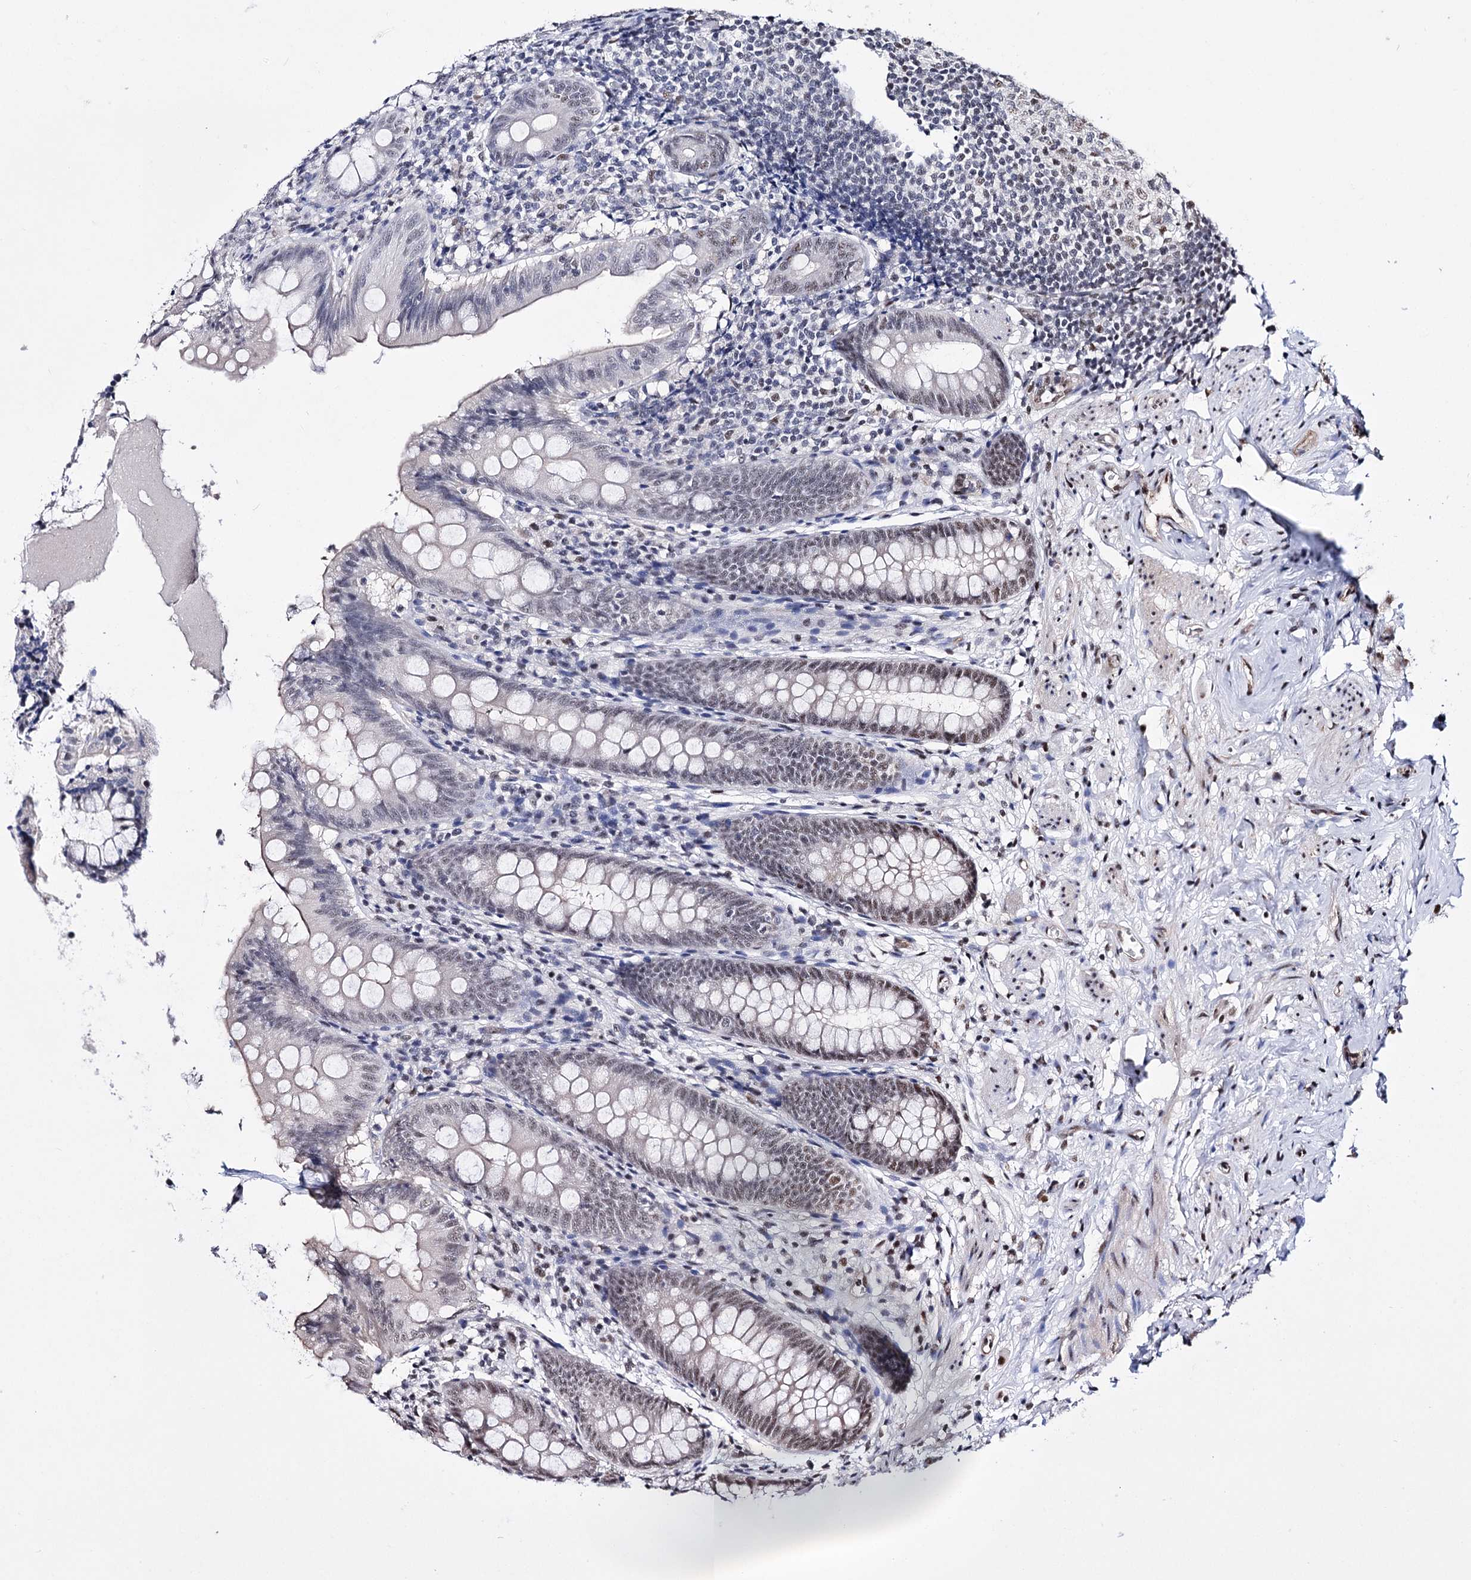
{"staining": {"intensity": "negative", "quantity": "none", "location": "none"}, "tissue": "appendix", "cell_type": "Glandular cells", "image_type": "normal", "snomed": [{"axis": "morphology", "description": "Normal tissue, NOS"}, {"axis": "topography", "description": "Appendix"}], "caption": "This is an immunohistochemistry (IHC) photomicrograph of normal human appendix. There is no staining in glandular cells.", "gene": "CHMP7", "patient": {"sex": "female", "age": 51}}